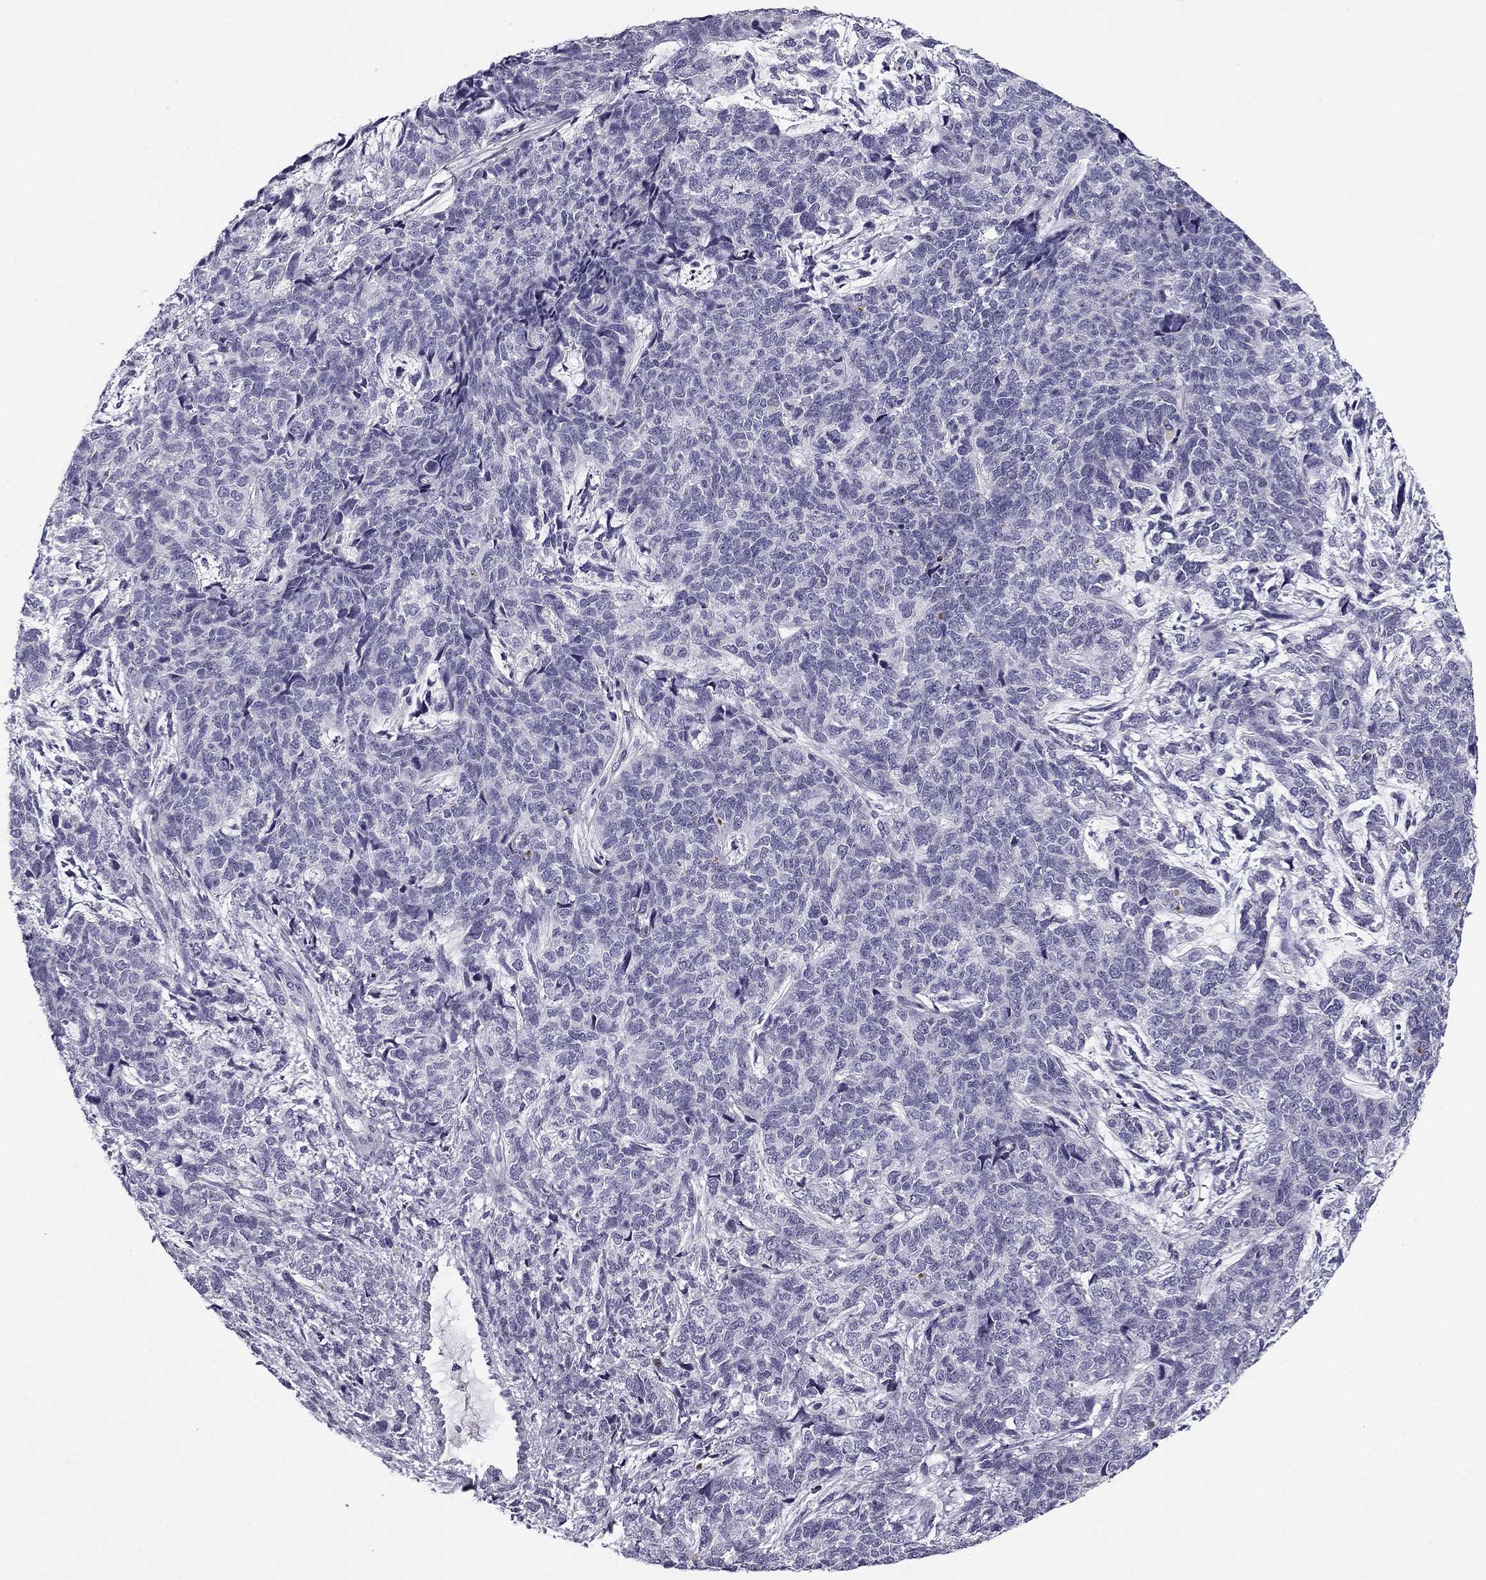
{"staining": {"intensity": "negative", "quantity": "none", "location": "none"}, "tissue": "cervical cancer", "cell_type": "Tumor cells", "image_type": "cancer", "snomed": [{"axis": "morphology", "description": "Squamous cell carcinoma, NOS"}, {"axis": "topography", "description": "Cervix"}], "caption": "DAB (3,3'-diaminobenzidine) immunohistochemical staining of human squamous cell carcinoma (cervical) reveals no significant expression in tumor cells.", "gene": "MC5R", "patient": {"sex": "female", "age": 63}}